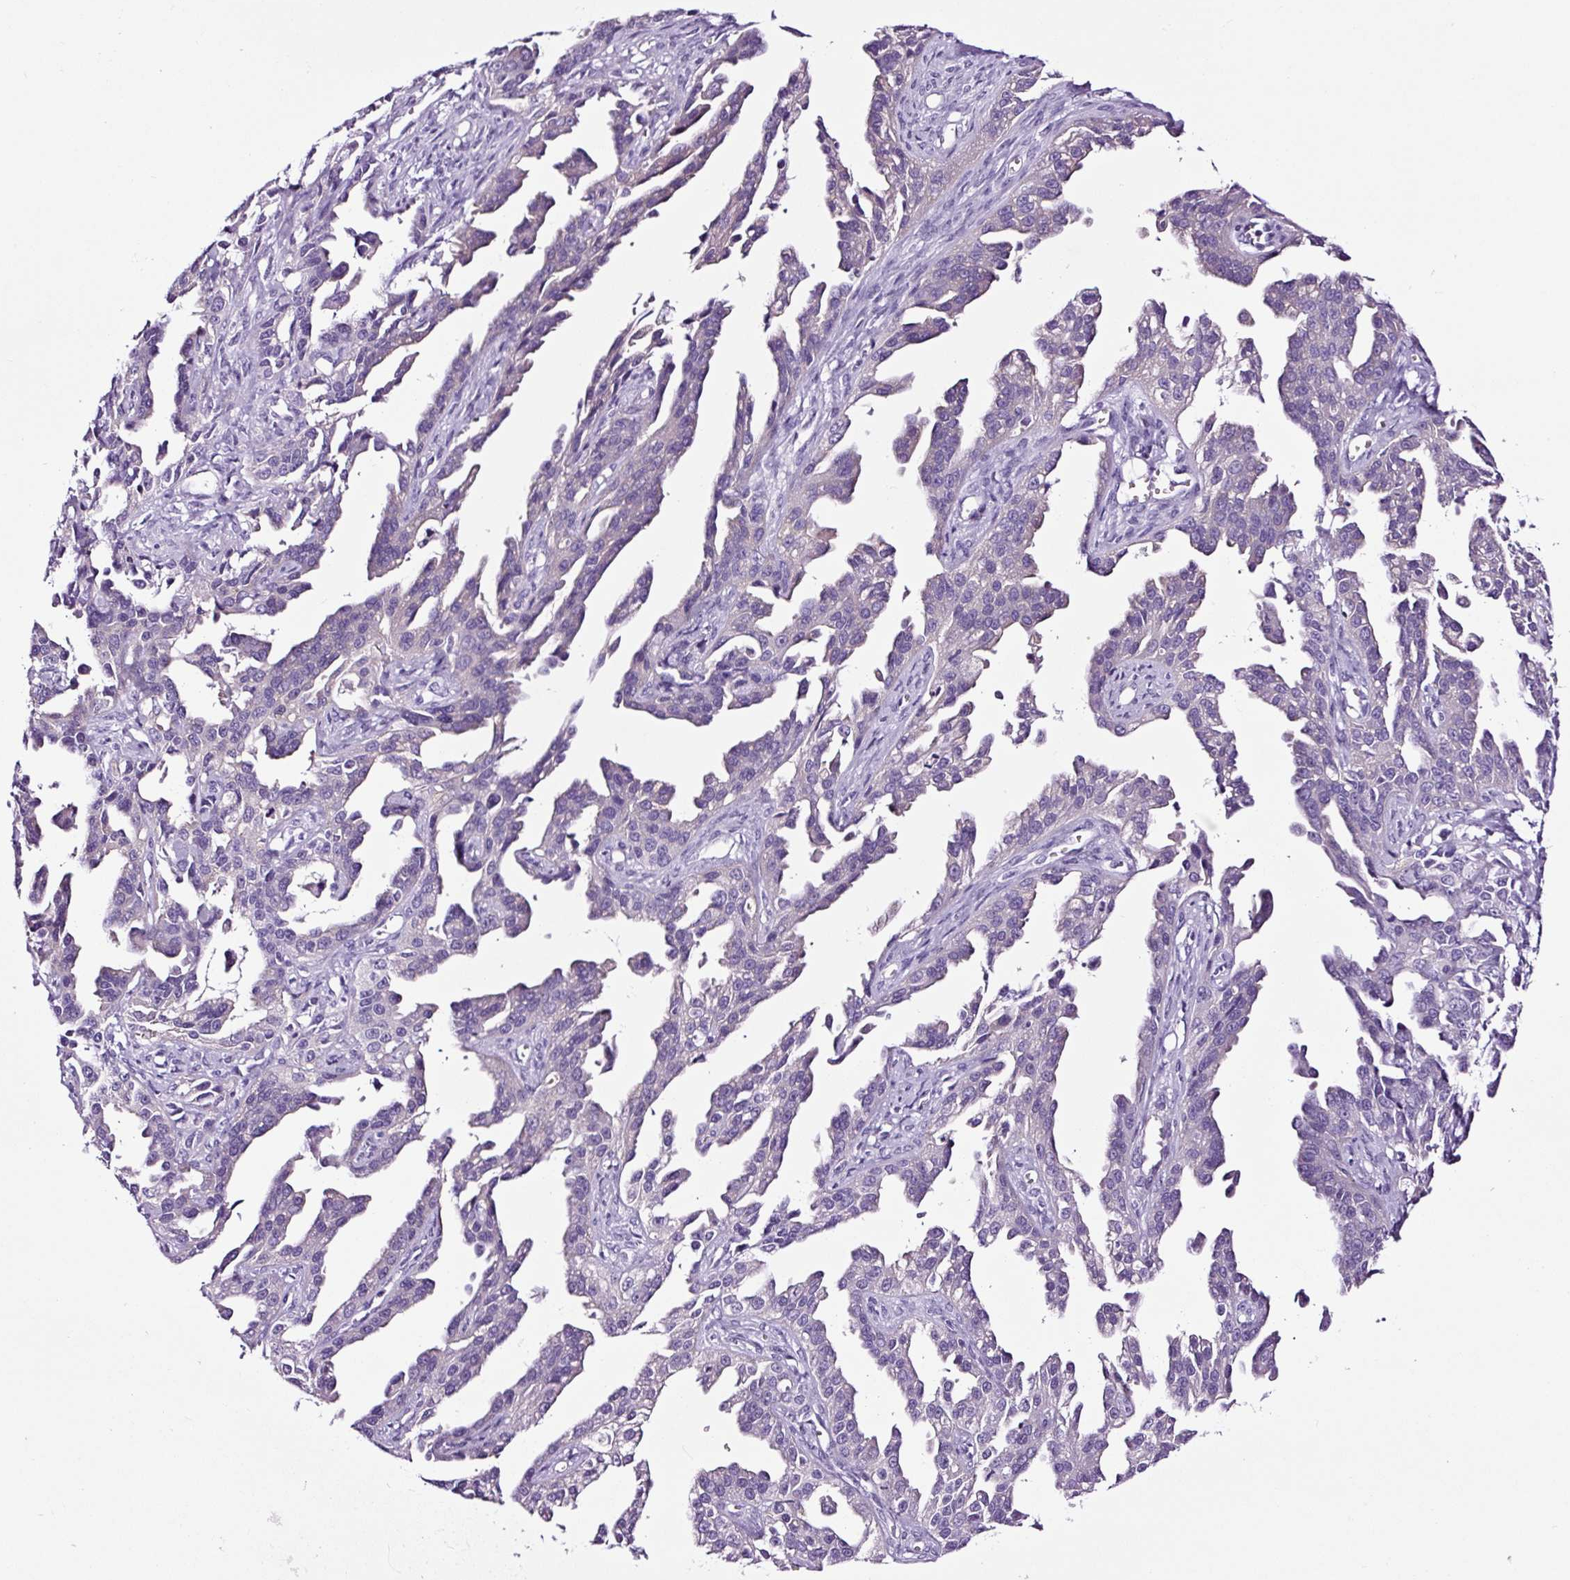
{"staining": {"intensity": "negative", "quantity": "none", "location": "none"}, "tissue": "ovarian cancer", "cell_type": "Tumor cells", "image_type": "cancer", "snomed": [{"axis": "morphology", "description": "Cystadenocarcinoma, serous, NOS"}, {"axis": "topography", "description": "Ovary"}], "caption": "A photomicrograph of ovarian serous cystadenocarcinoma stained for a protein shows no brown staining in tumor cells.", "gene": "FBXL7", "patient": {"sex": "female", "age": 75}}